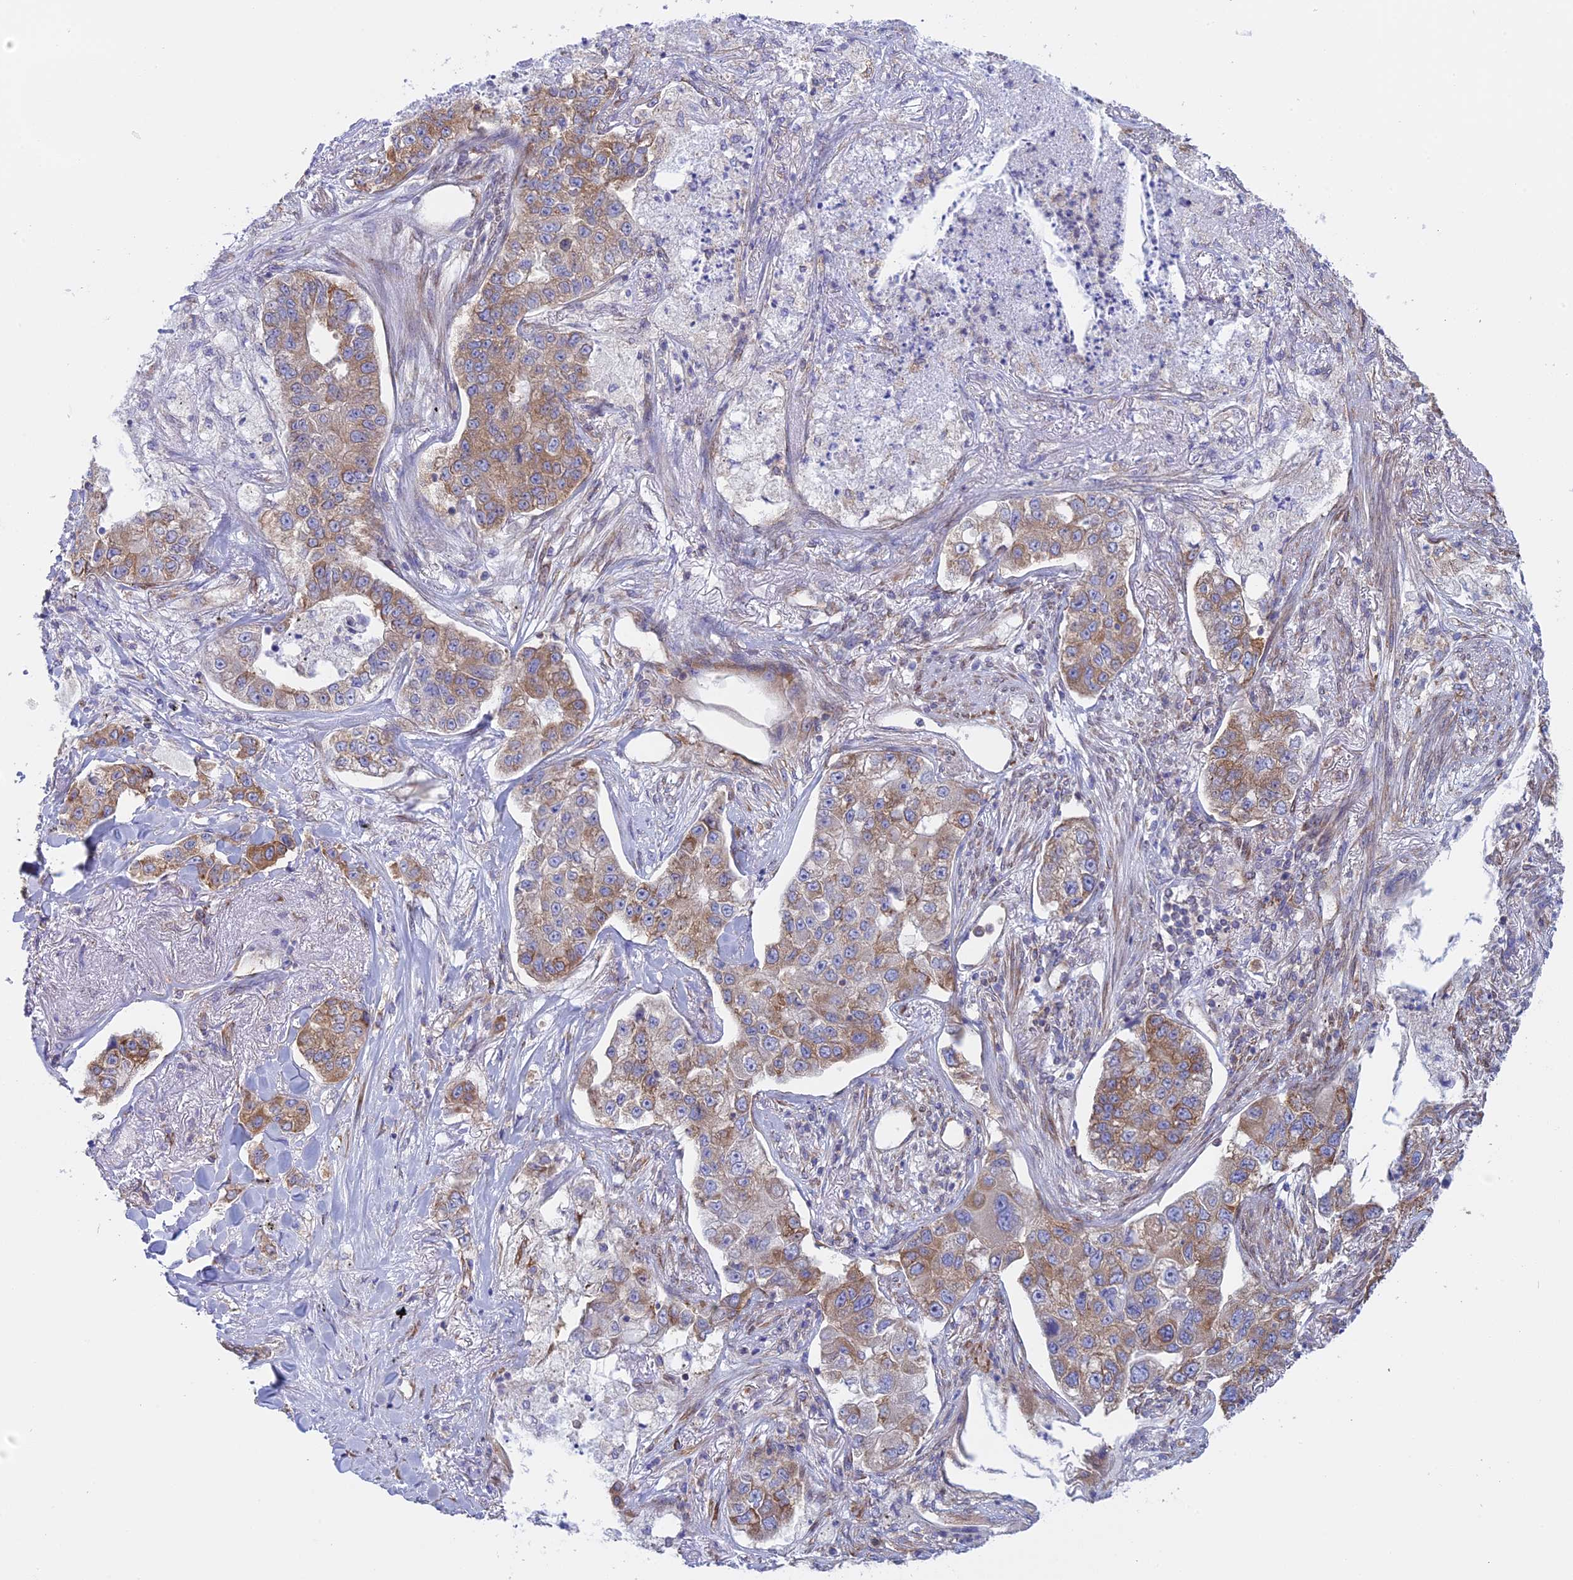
{"staining": {"intensity": "moderate", "quantity": "25%-75%", "location": "cytoplasmic/membranous"}, "tissue": "lung cancer", "cell_type": "Tumor cells", "image_type": "cancer", "snomed": [{"axis": "morphology", "description": "Adenocarcinoma, NOS"}, {"axis": "topography", "description": "Lung"}], "caption": "Moderate cytoplasmic/membranous protein staining is identified in about 25%-75% of tumor cells in lung cancer (adenocarcinoma). (DAB IHC, brown staining for protein, blue staining for nuclei).", "gene": "GMIP", "patient": {"sex": "male", "age": 49}}